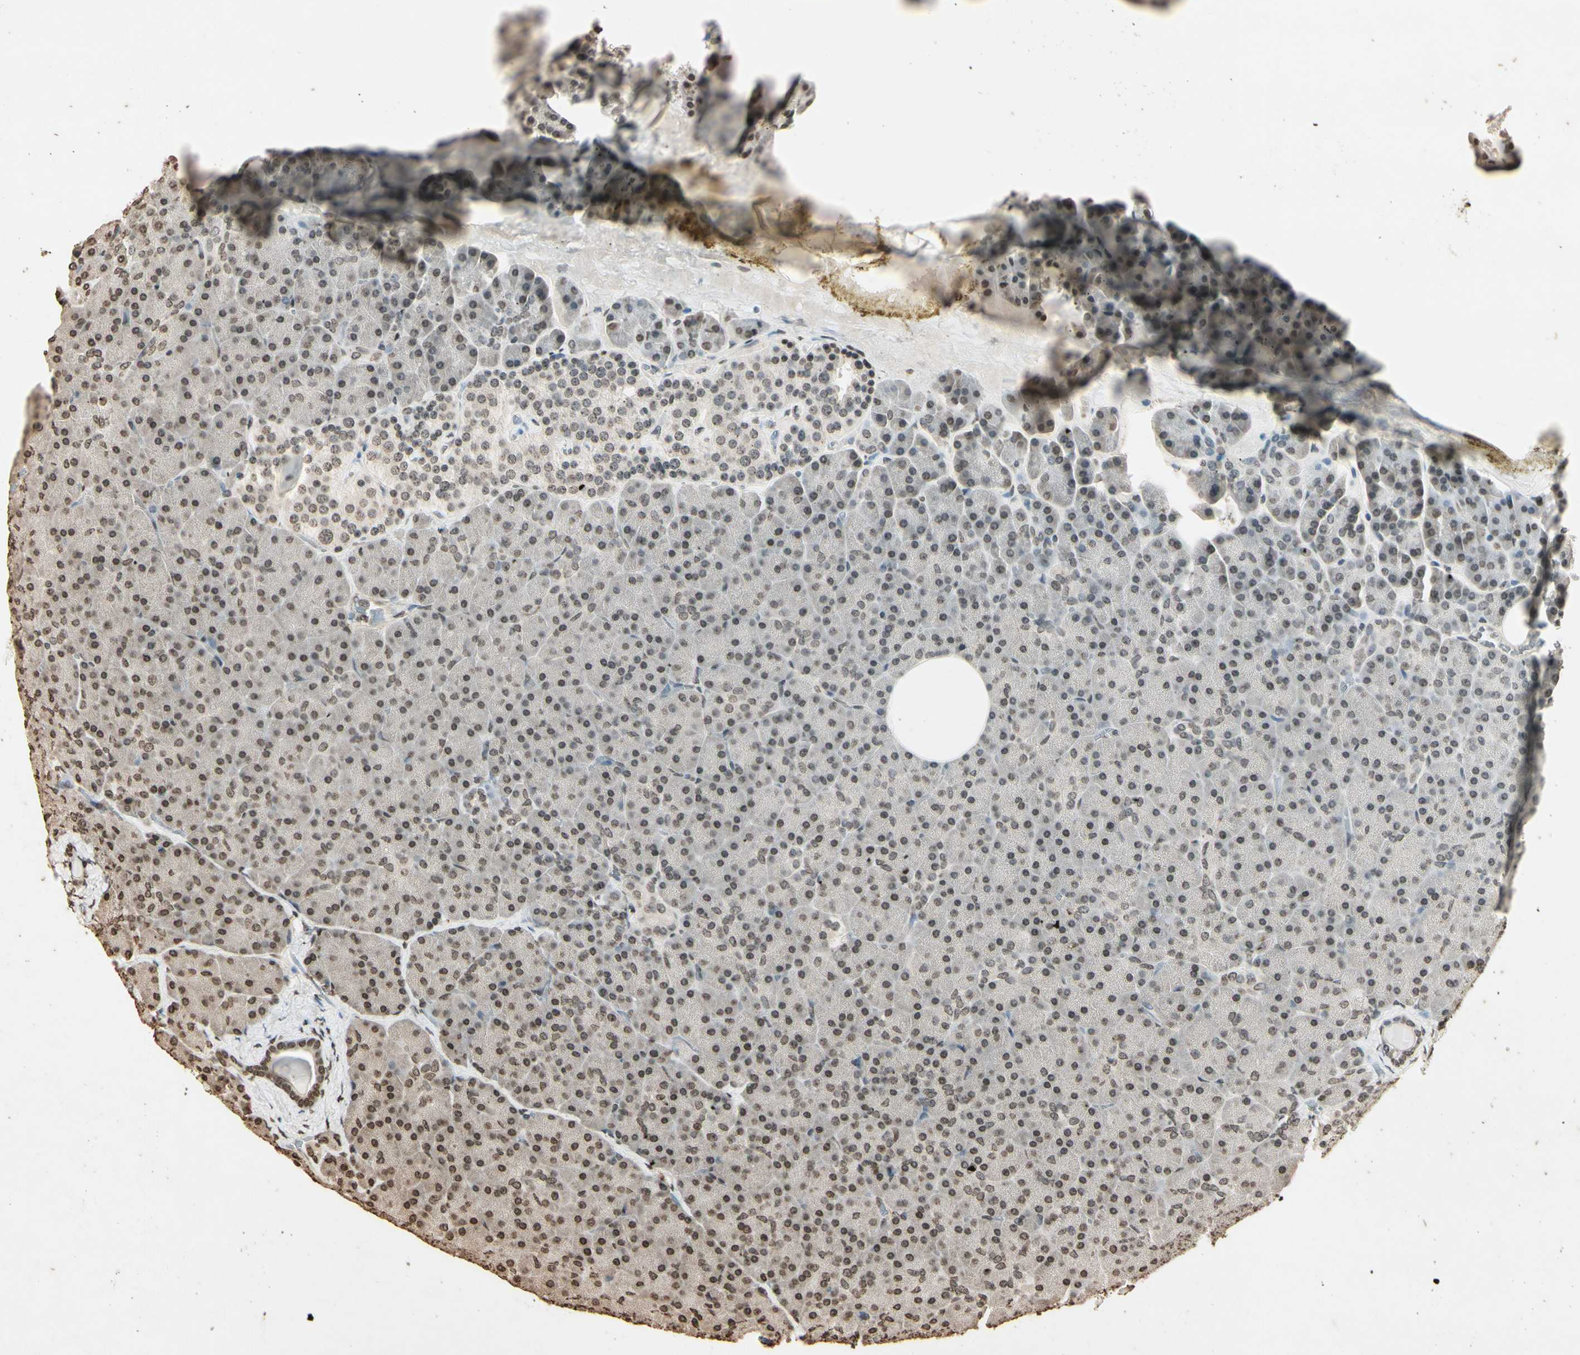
{"staining": {"intensity": "weak", "quantity": "25%-75%", "location": "nuclear"}, "tissue": "pancreas", "cell_type": "Exocrine glandular cells", "image_type": "normal", "snomed": [{"axis": "morphology", "description": "Normal tissue, NOS"}, {"axis": "topography", "description": "Pancreas"}], "caption": "Immunohistochemistry photomicrograph of unremarkable human pancreas stained for a protein (brown), which reveals low levels of weak nuclear expression in about 25%-75% of exocrine glandular cells.", "gene": "TOP1", "patient": {"sex": "female", "age": 35}}